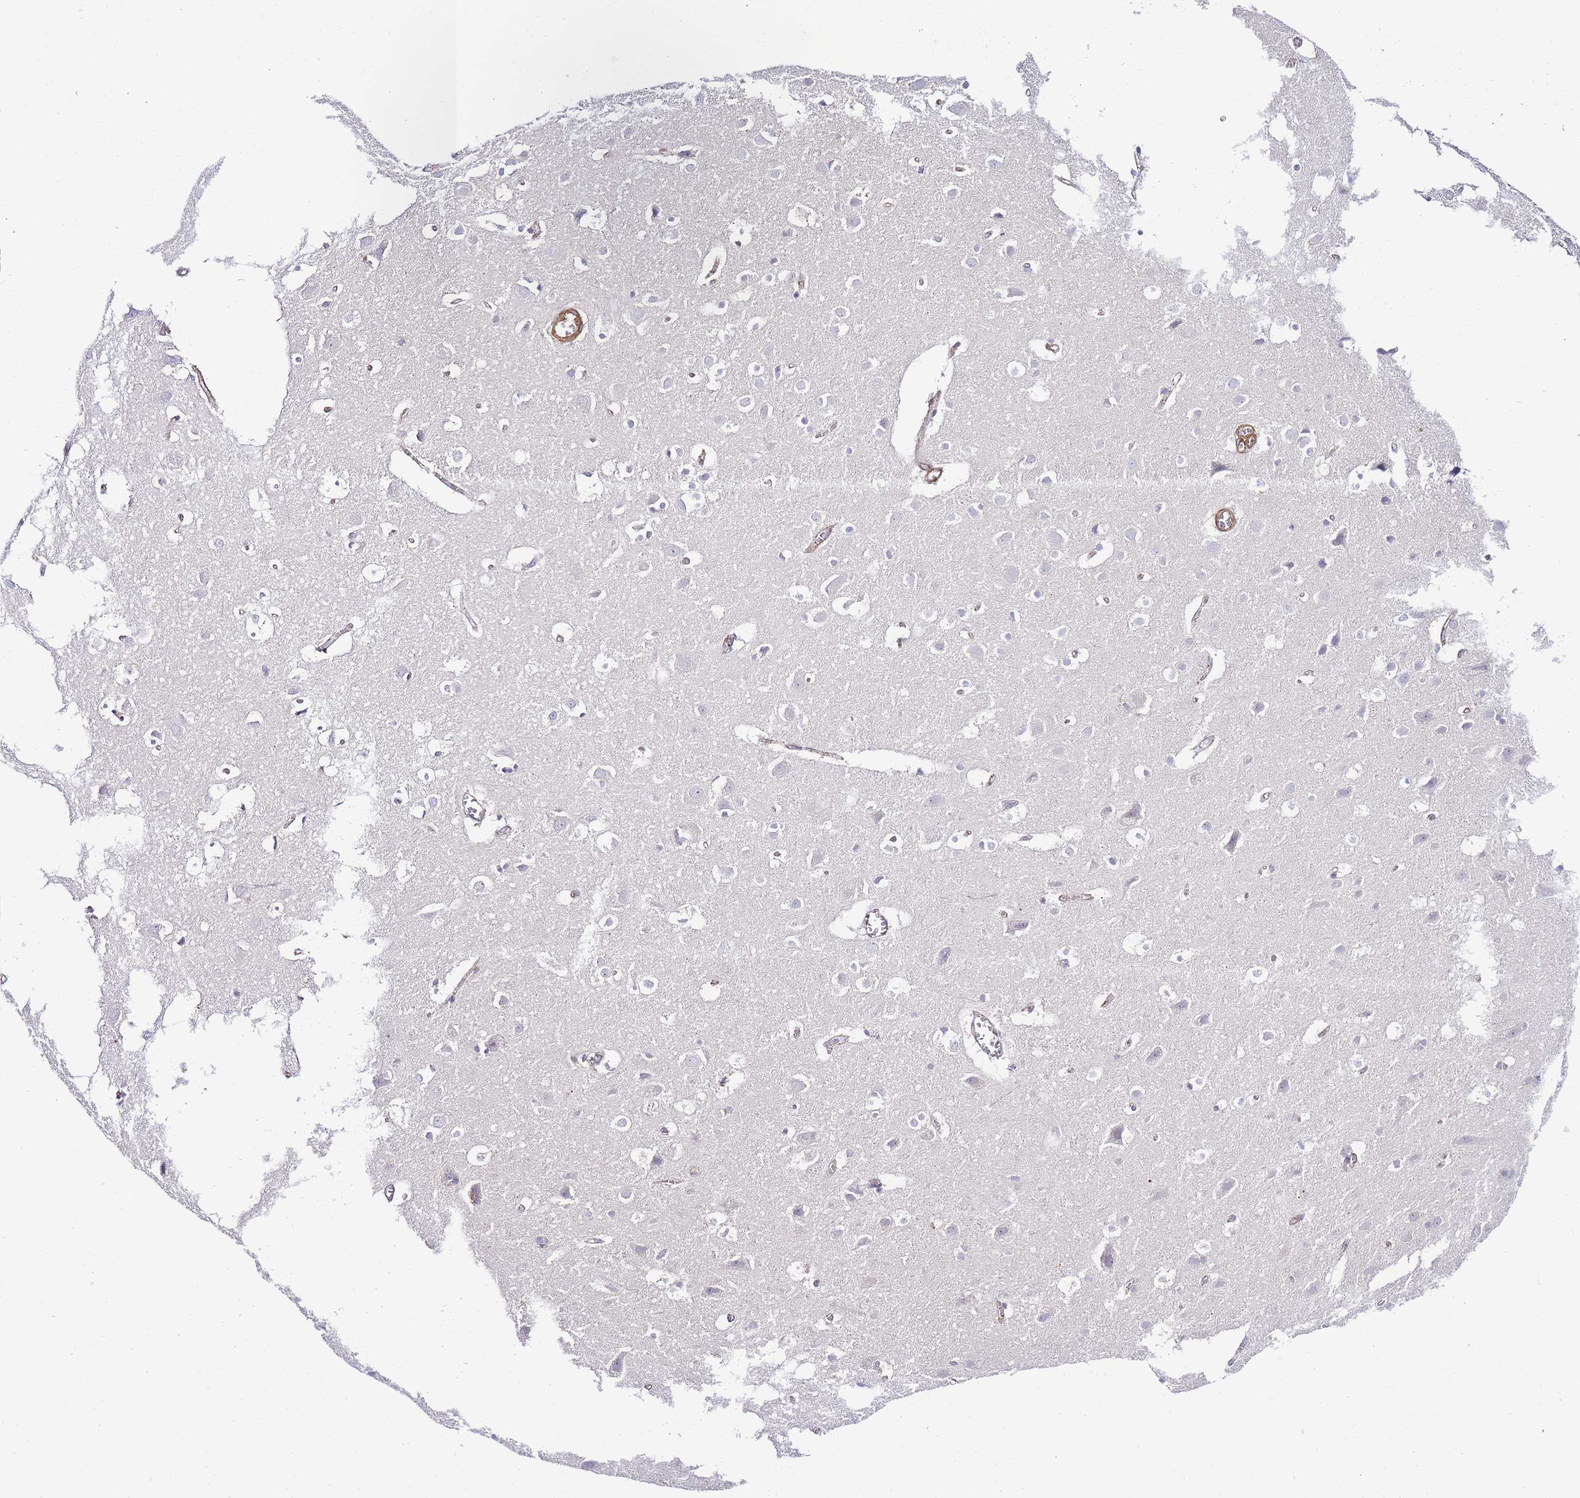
{"staining": {"intensity": "moderate", "quantity": ">75%", "location": "cytoplasmic/membranous"}, "tissue": "cerebral cortex", "cell_type": "Endothelial cells", "image_type": "normal", "snomed": [{"axis": "morphology", "description": "Normal tissue, NOS"}, {"axis": "topography", "description": "Cerebral cortex"}], "caption": "A histopathology image of cerebral cortex stained for a protein reveals moderate cytoplasmic/membranous brown staining in endothelial cells.", "gene": "PDCD7", "patient": {"sex": "male", "age": 54}}